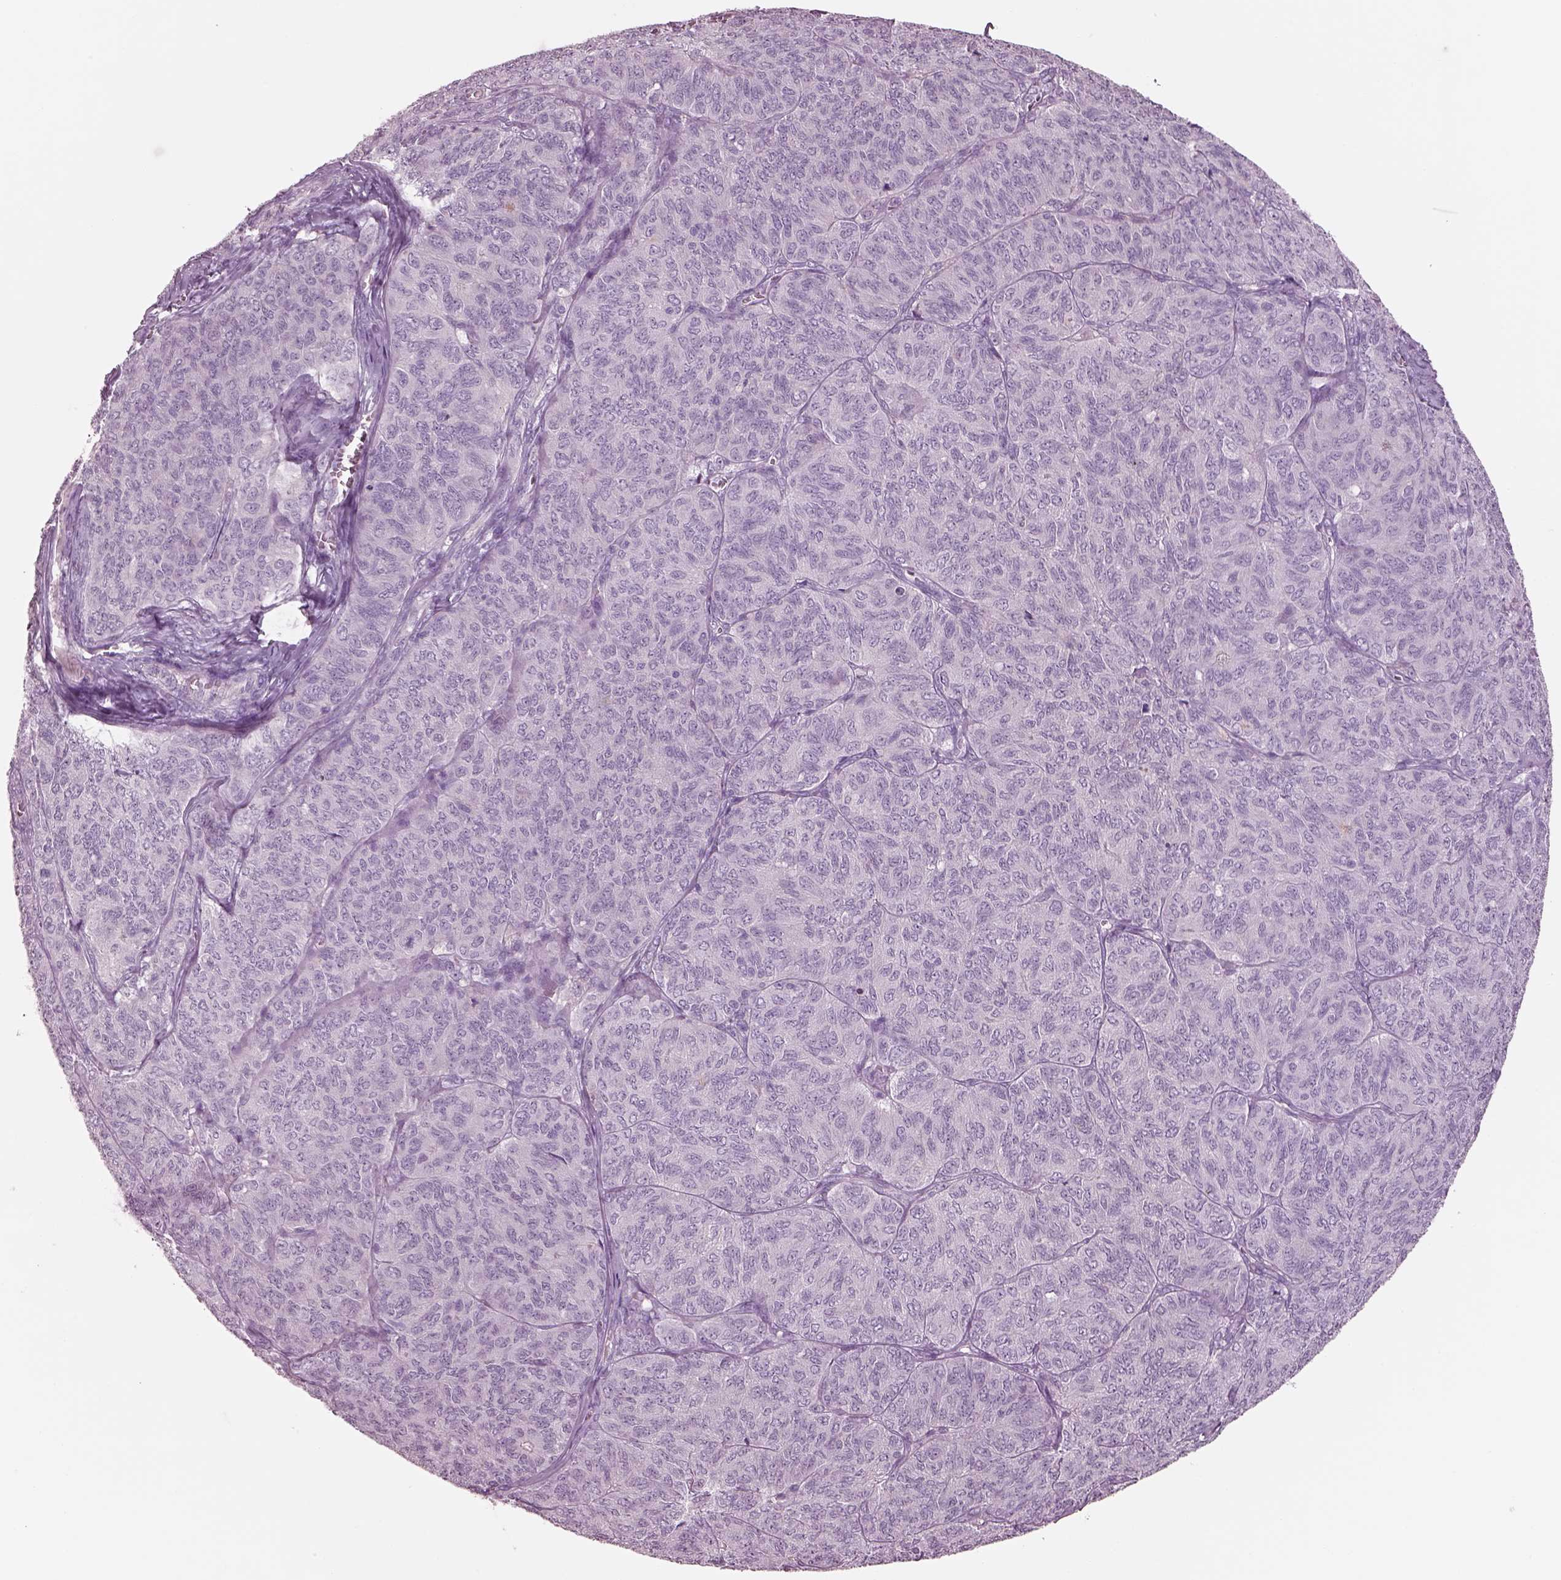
{"staining": {"intensity": "negative", "quantity": "none", "location": "none"}, "tissue": "ovarian cancer", "cell_type": "Tumor cells", "image_type": "cancer", "snomed": [{"axis": "morphology", "description": "Carcinoma, endometroid"}, {"axis": "topography", "description": "Ovary"}], "caption": "The immunohistochemistry image has no significant expression in tumor cells of endometroid carcinoma (ovarian) tissue.", "gene": "IGLL1", "patient": {"sex": "female", "age": 80}}